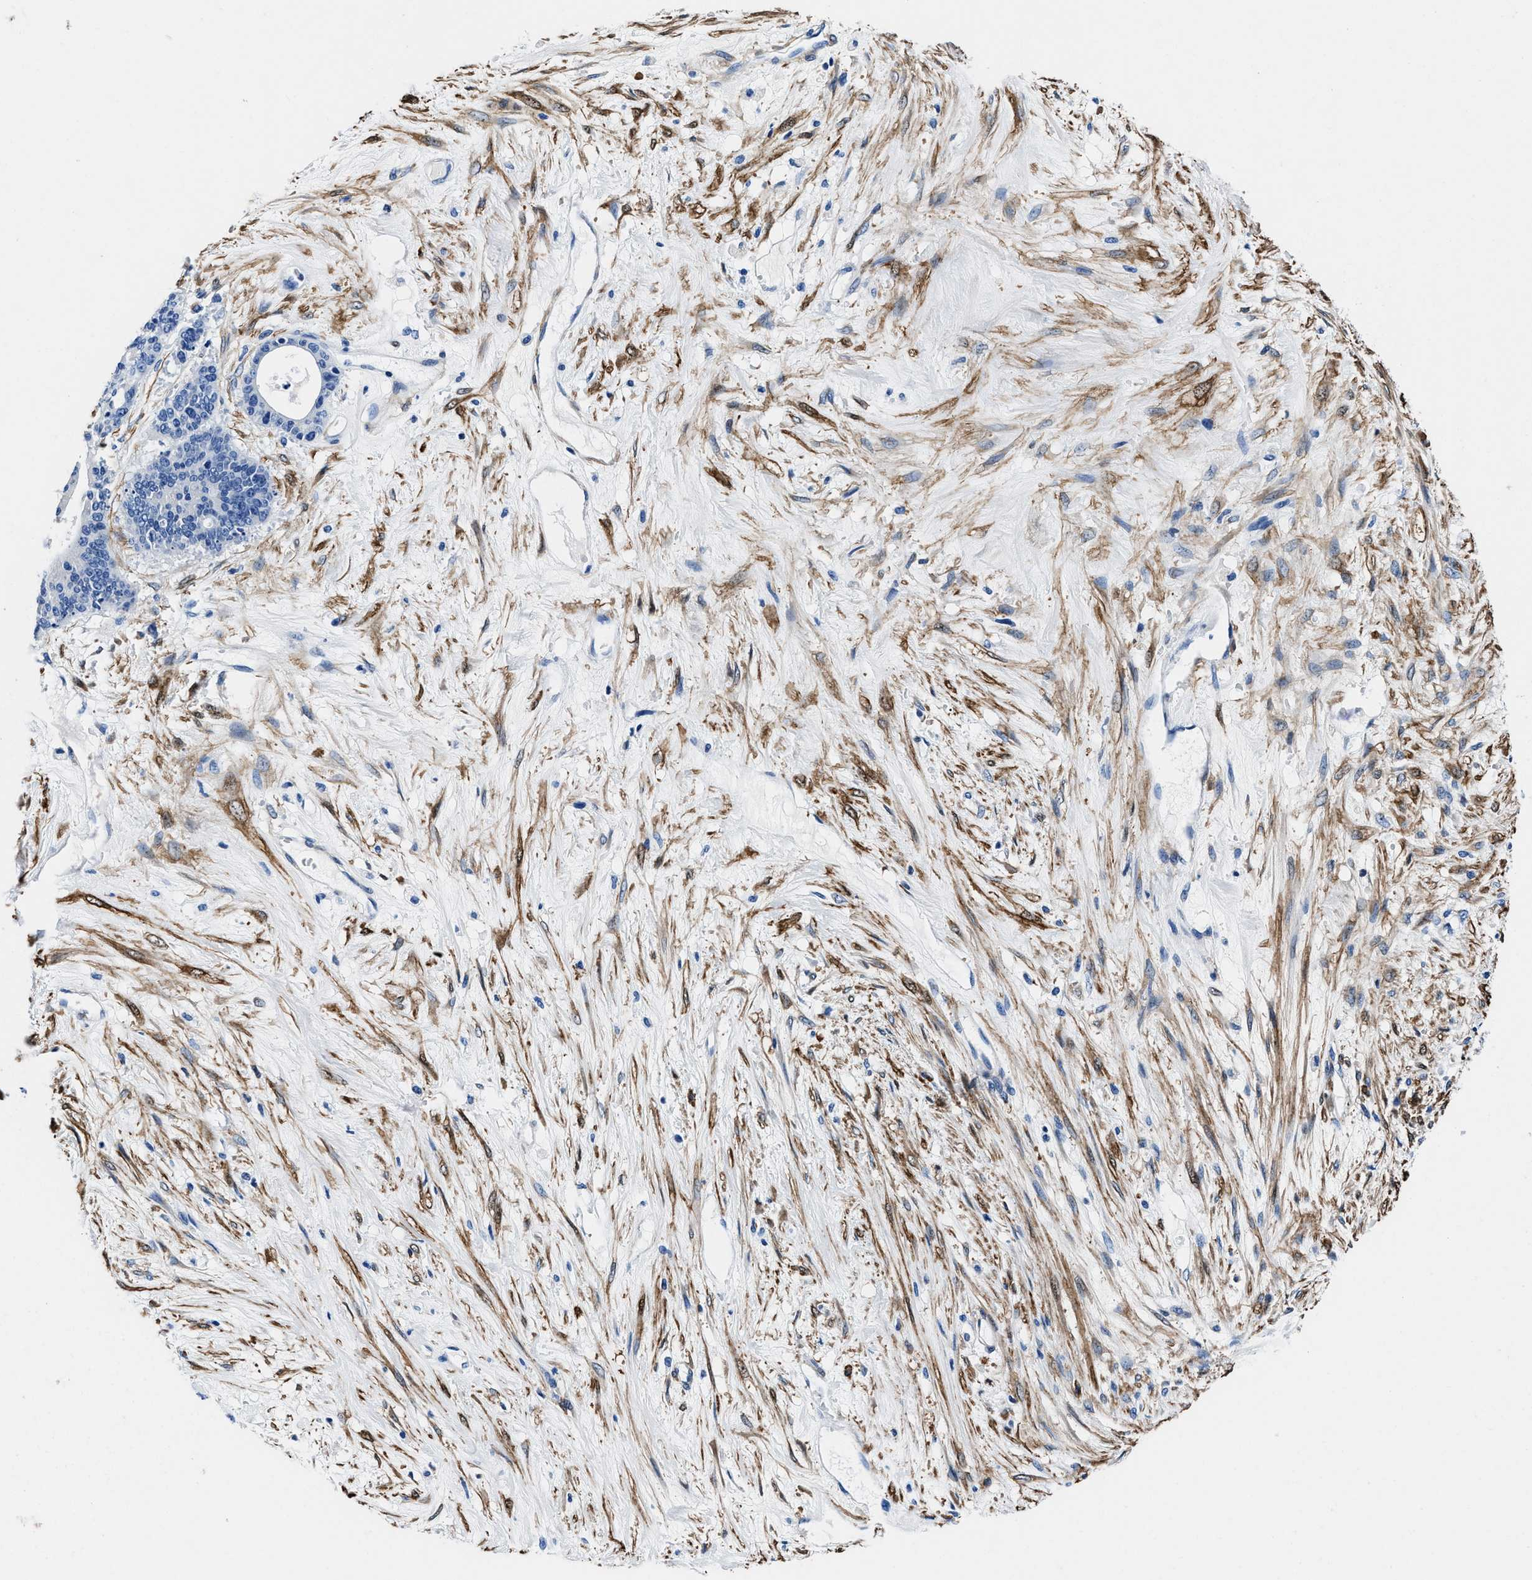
{"staining": {"intensity": "negative", "quantity": "none", "location": "none"}, "tissue": "liver cancer", "cell_type": "Tumor cells", "image_type": "cancer", "snomed": [{"axis": "morphology", "description": "Cholangiocarcinoma"}, {"axis": "topography", "description": "Liver"}], "caption": "Liver cancer stained for a protein using immunohistochemistry shows no staining tumor cells.", "gene": "TEX261", "patient": {"sex": "female", "age": 73}}